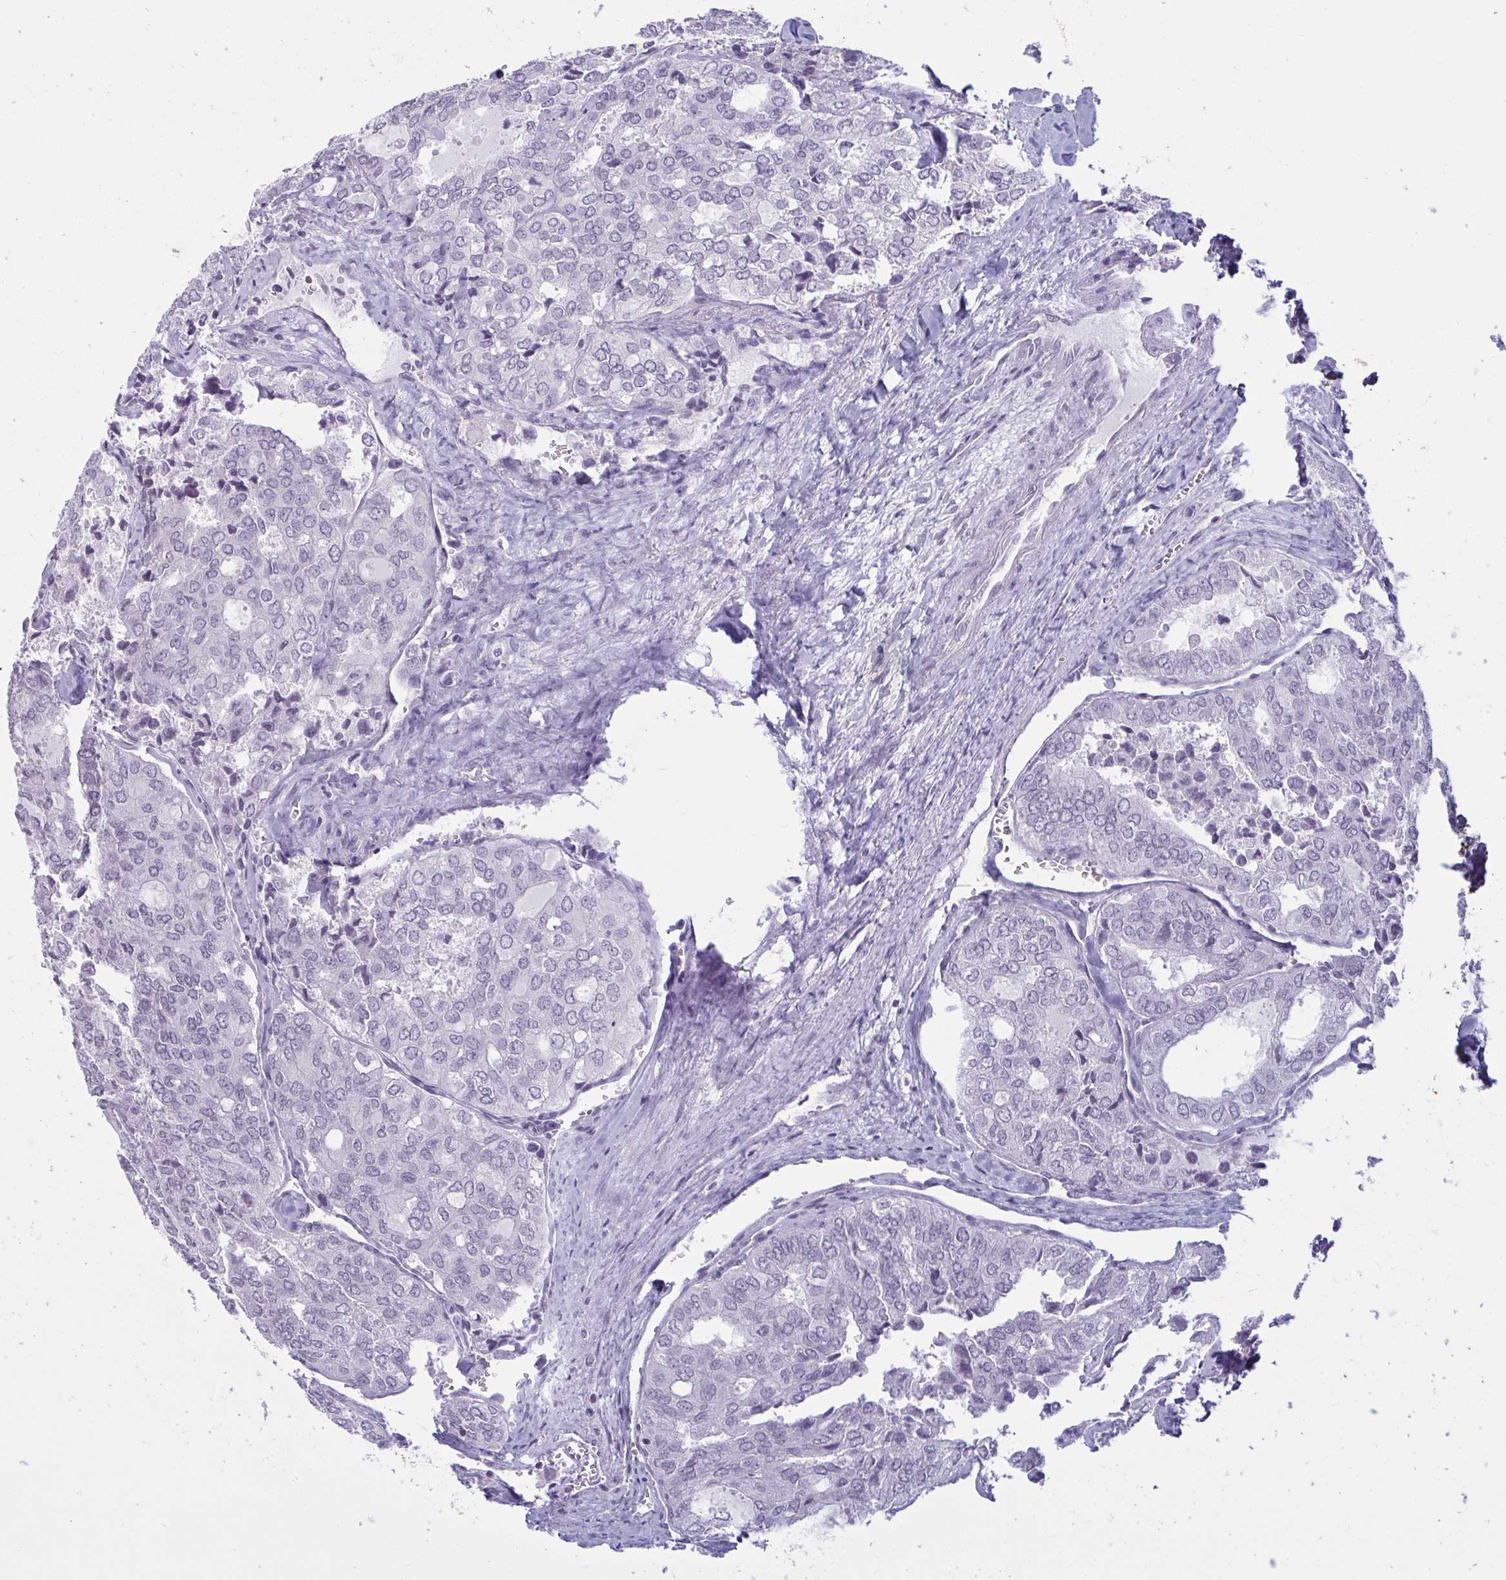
{"staining": {"intensity": "negative", "quantity": "none", "location": "none"}, "tissue": "thyroid cancer", "cell_type": "Tumor cells", "image_type": "cancer", "snomed": [{"axis": "morphology", "description": "Follicular adenoma carcinoma, NOS"}, {"axis": "topography", "description": "Thyroid gland"}], "caption": "Image shows no protein positivity in tumor cells of follicular adenoma carcinoma (thyroid) tissue. (DAB (3,3'-diaminobenzidine) immunohistochemistry, high magnification).", "gene": "TBC1D4", "patient": {"sex": "male", "age": 75}}